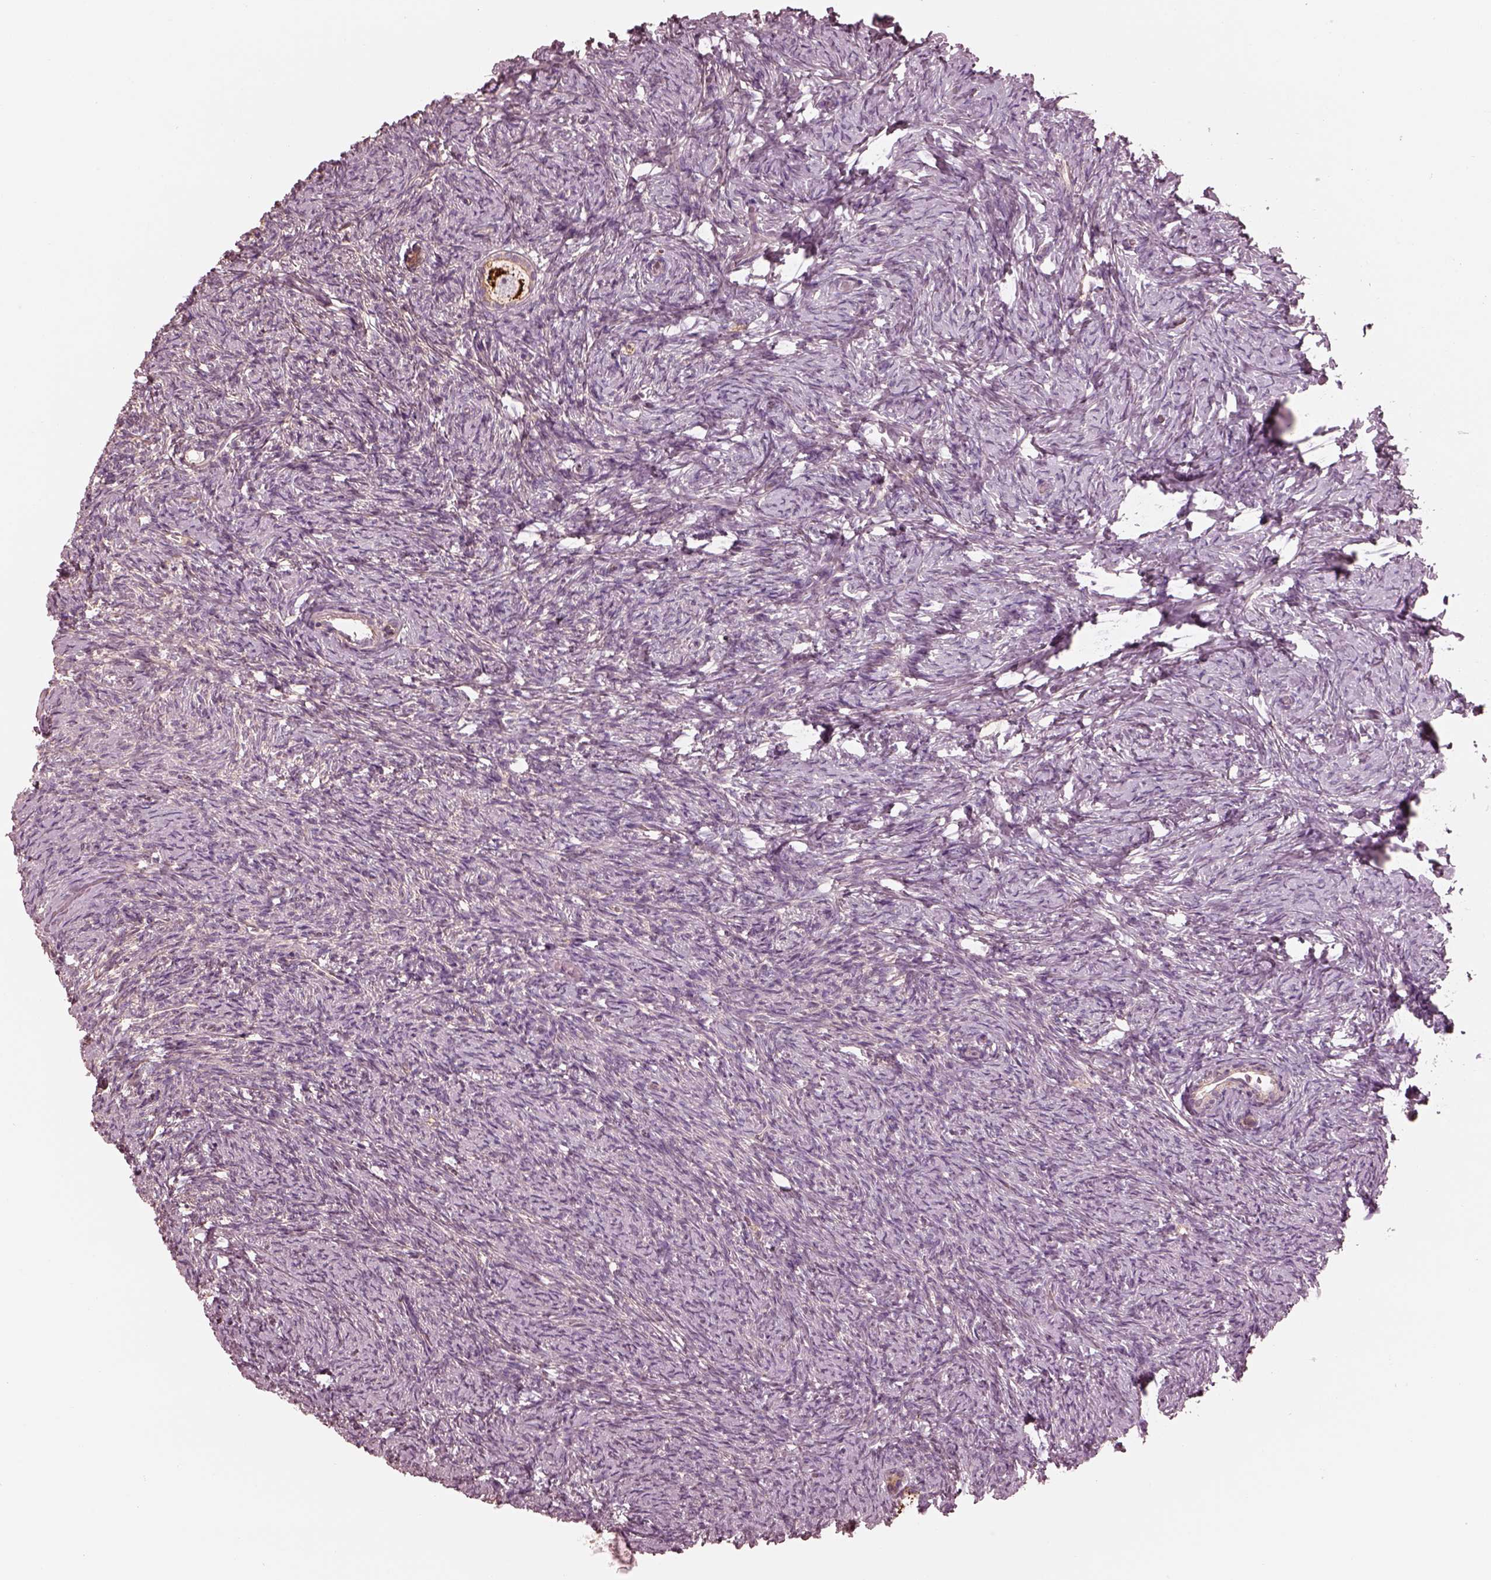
{"staining": {"intensity": "strong", "quantity": ">75%", "location": "cytoplasmic/membranous"}, "tissue": "ovary", "cell_type": "Follicle cells", "image_type": "normal", "snomed": [{"axis": "morphology", "description": "Normal tissue, NOS"}, {"axis": "topography", "description": "Ovary"}], "caption": "The immunohistochemical stain shows strong cytoplasmic/membranous expression in follicle cells of normal ovary.", "gene": "STK33", "patient": {"sex": "female", "age": 39}}